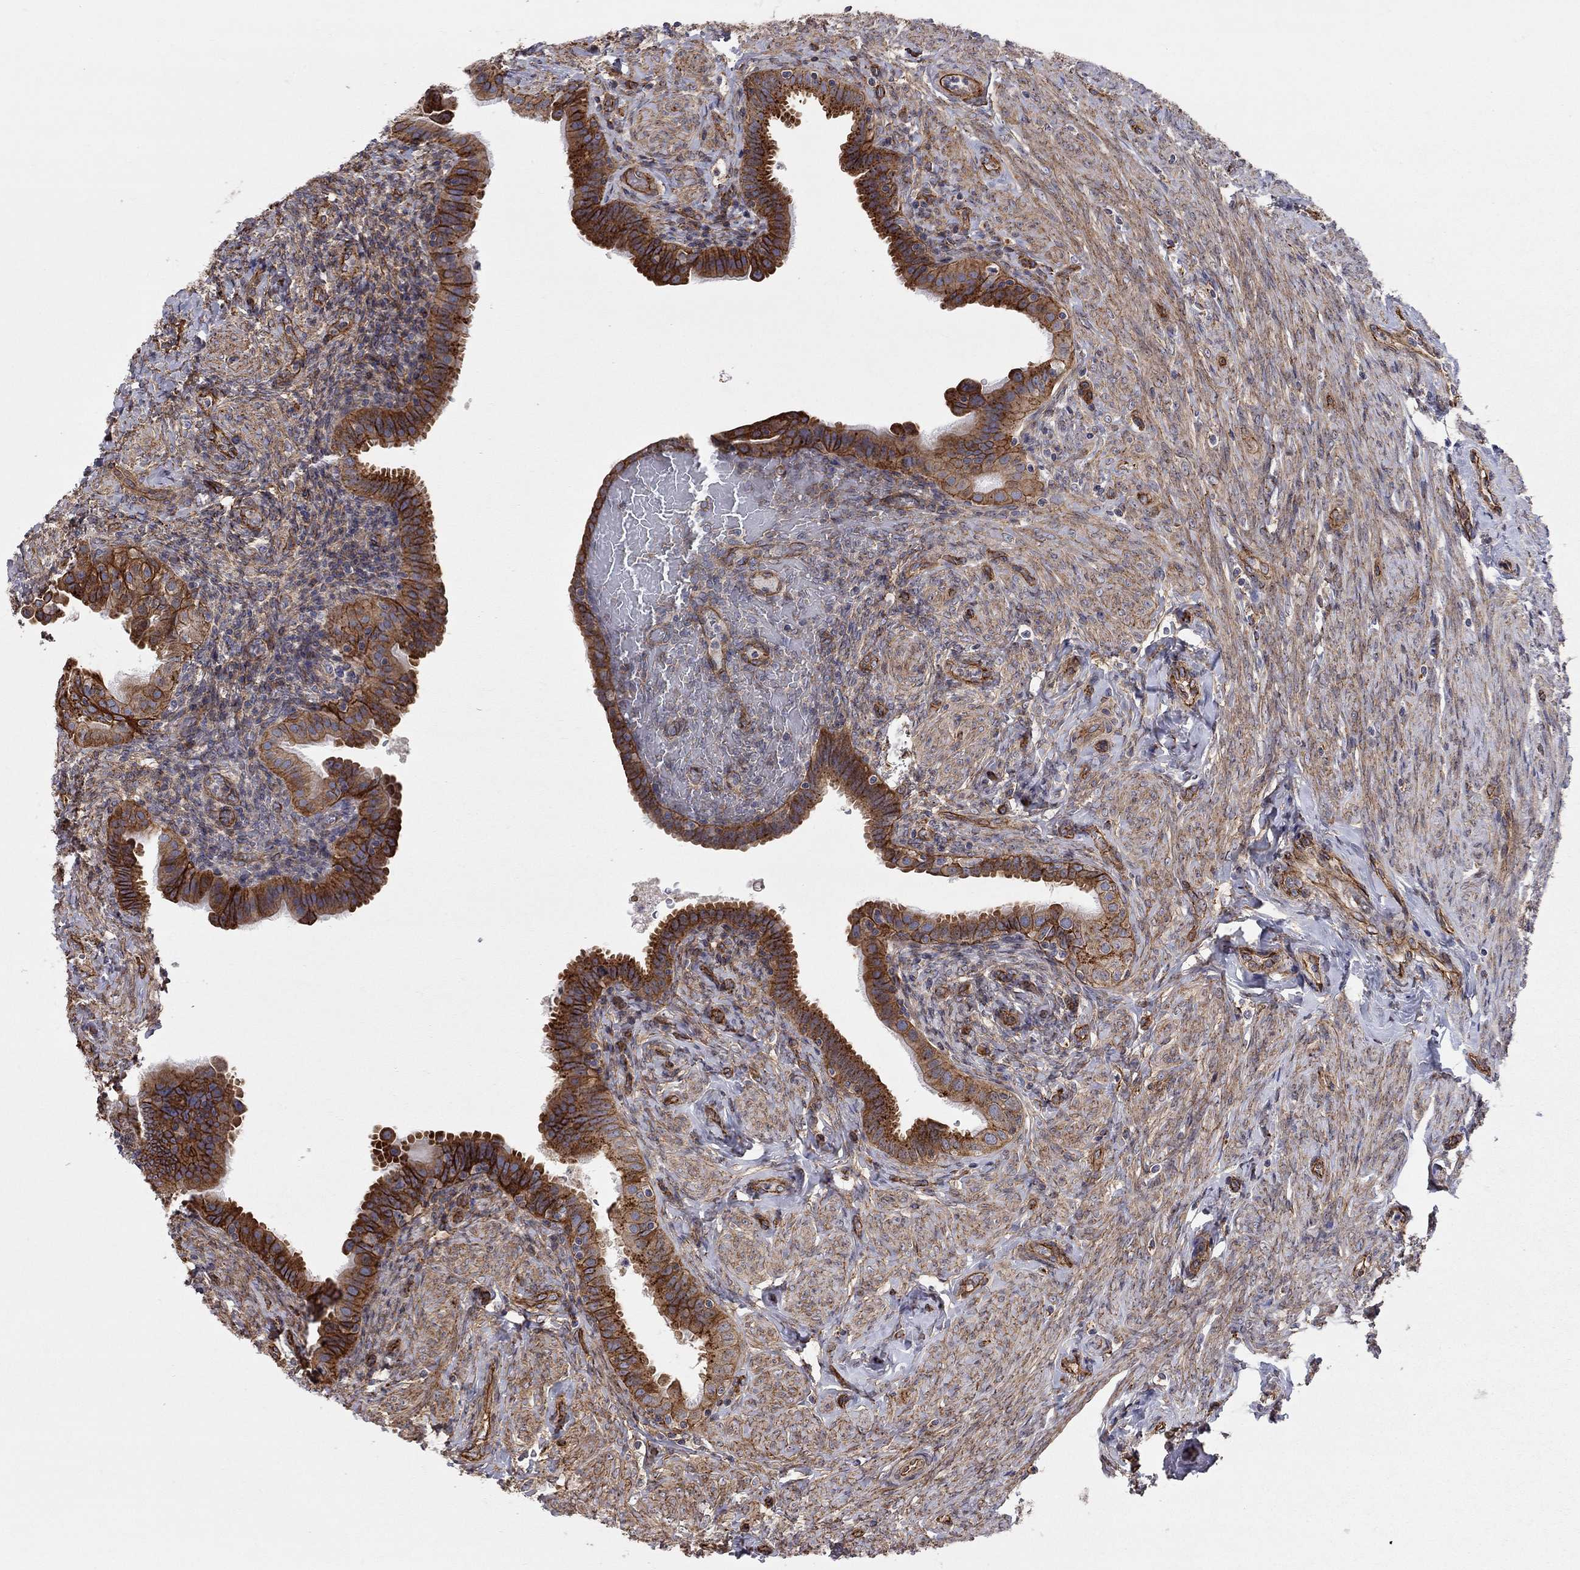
{"staining": {"intensity": "strong", "quantity": ">75%", "location": "cytoplasmic/membranous"}, "tissue": "fallopian tube", "cell_type": "Glandular cells", "image_type": "normal", "snomed": [{"axis": "morphology", "description": "Normal tissue, NOS"}, {"axis": "topography", "description": "Fallopian tube"}], "caption": "Unremarkable fallopian tube demonstrates strong cytoplasmic/membranous expression in about >75% of glandular cells The protein of interest is stained brown, and the nuclei are stained in blue (DAB (3,3'-diaminobenzidine) IHC with brightfield microscopy, high magnification)..", "gene": "RASEF", "patient": {"sex": "female", "age": 41}}